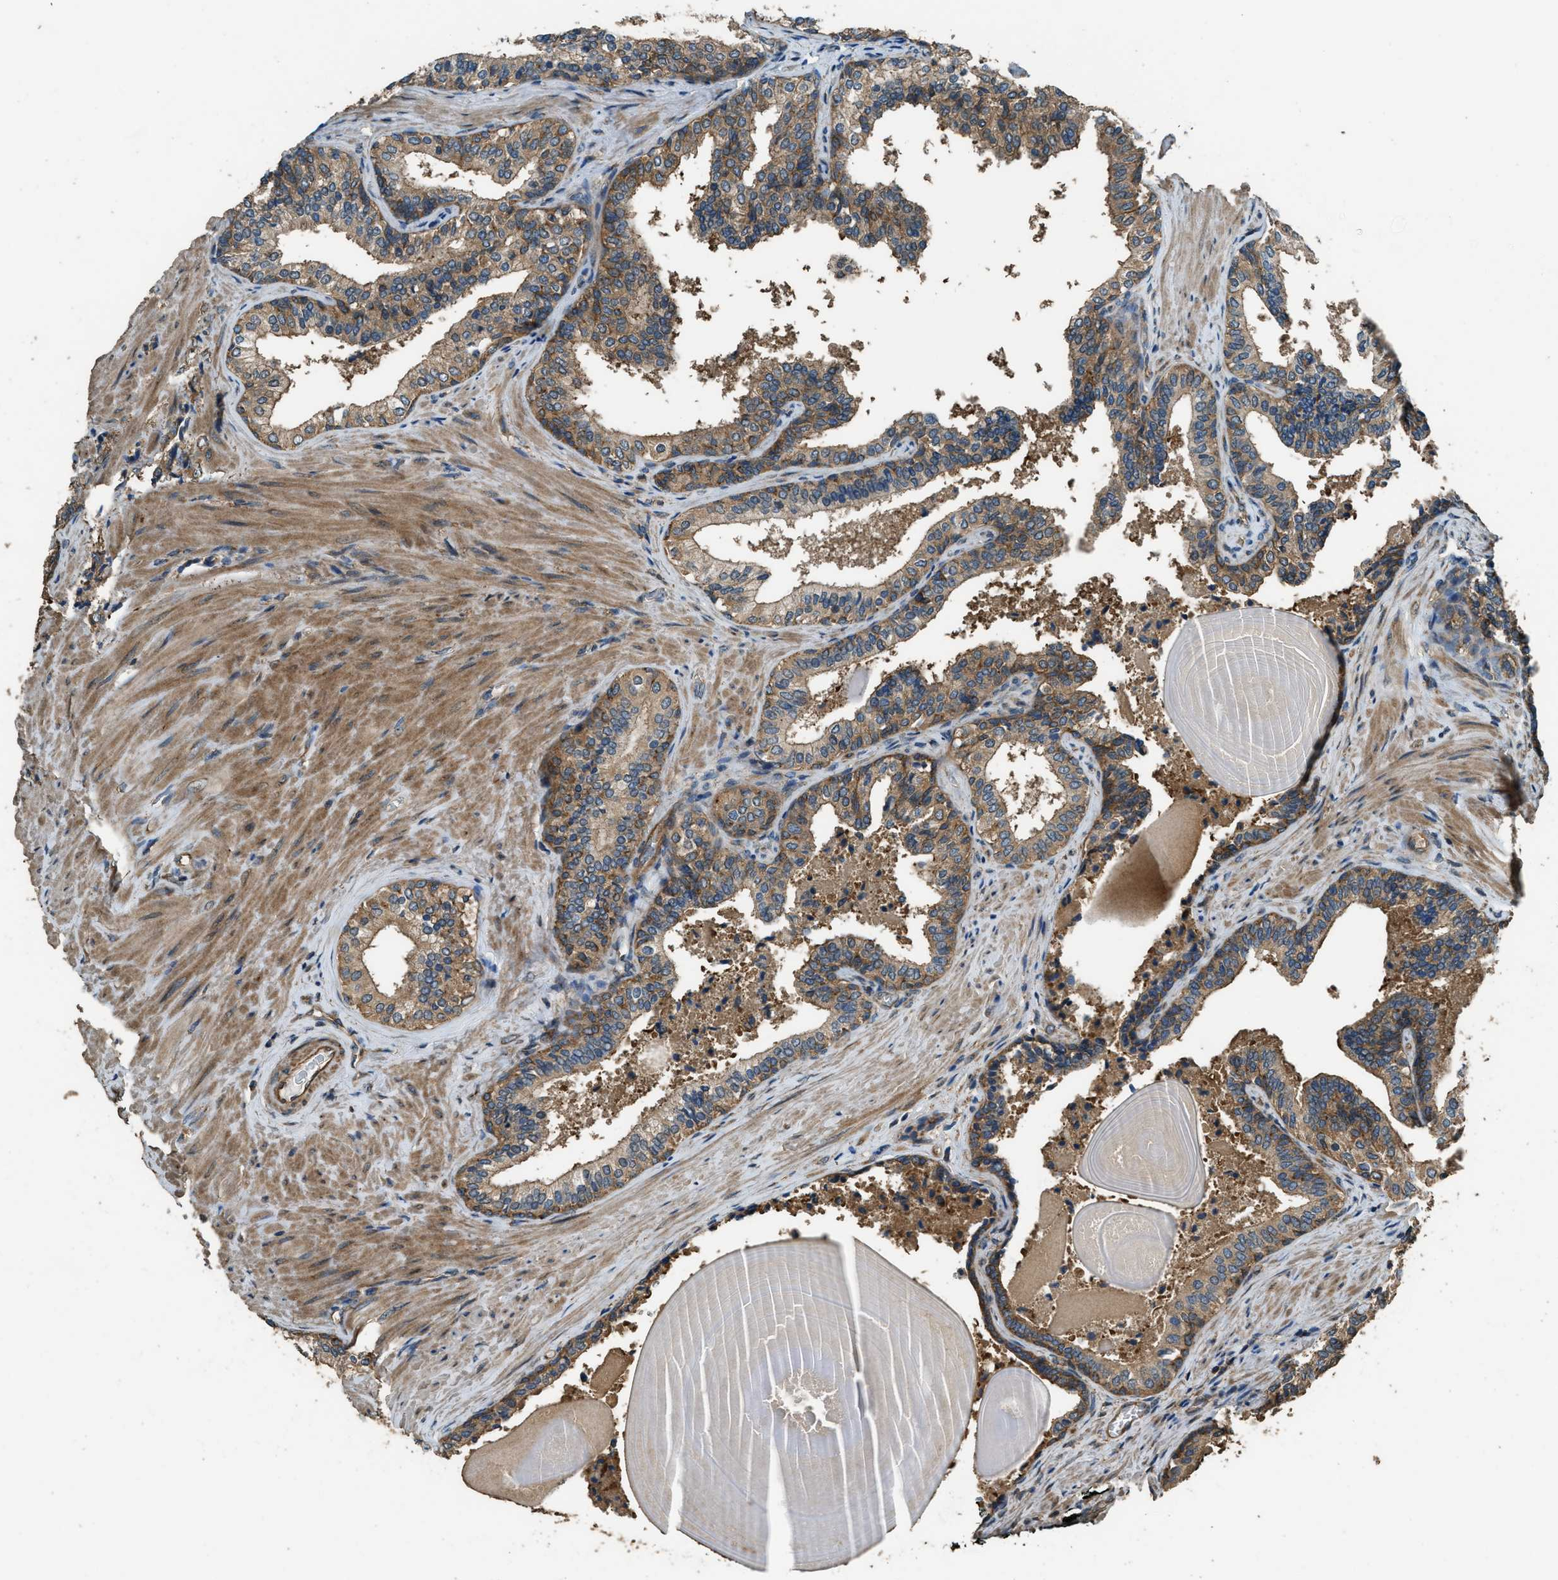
{"staining": {"intensity": "moderate", "quantity": ">75%", "location": "cytoplasmic/membranous"}, "tissue": "prostate cancer", "cell_type": "Tumor cells", "image_type": "cancer", "snomed": [{"axis": "morphology", "description": "Adenocarcinoma, Low grade"}, {"axis": "topography", "description": "Prostate"}], "caption": "Prostate adenocarcinoma (low-grade) stained with IHC exhibits moderate cytoplasmic/membranous positivity in approximately >75% of tumor cells. (DAB IHC with brightfield microscopy, high magnification).", "gene": "MARS1", "patient": {"sex": "male", "age": 60}}